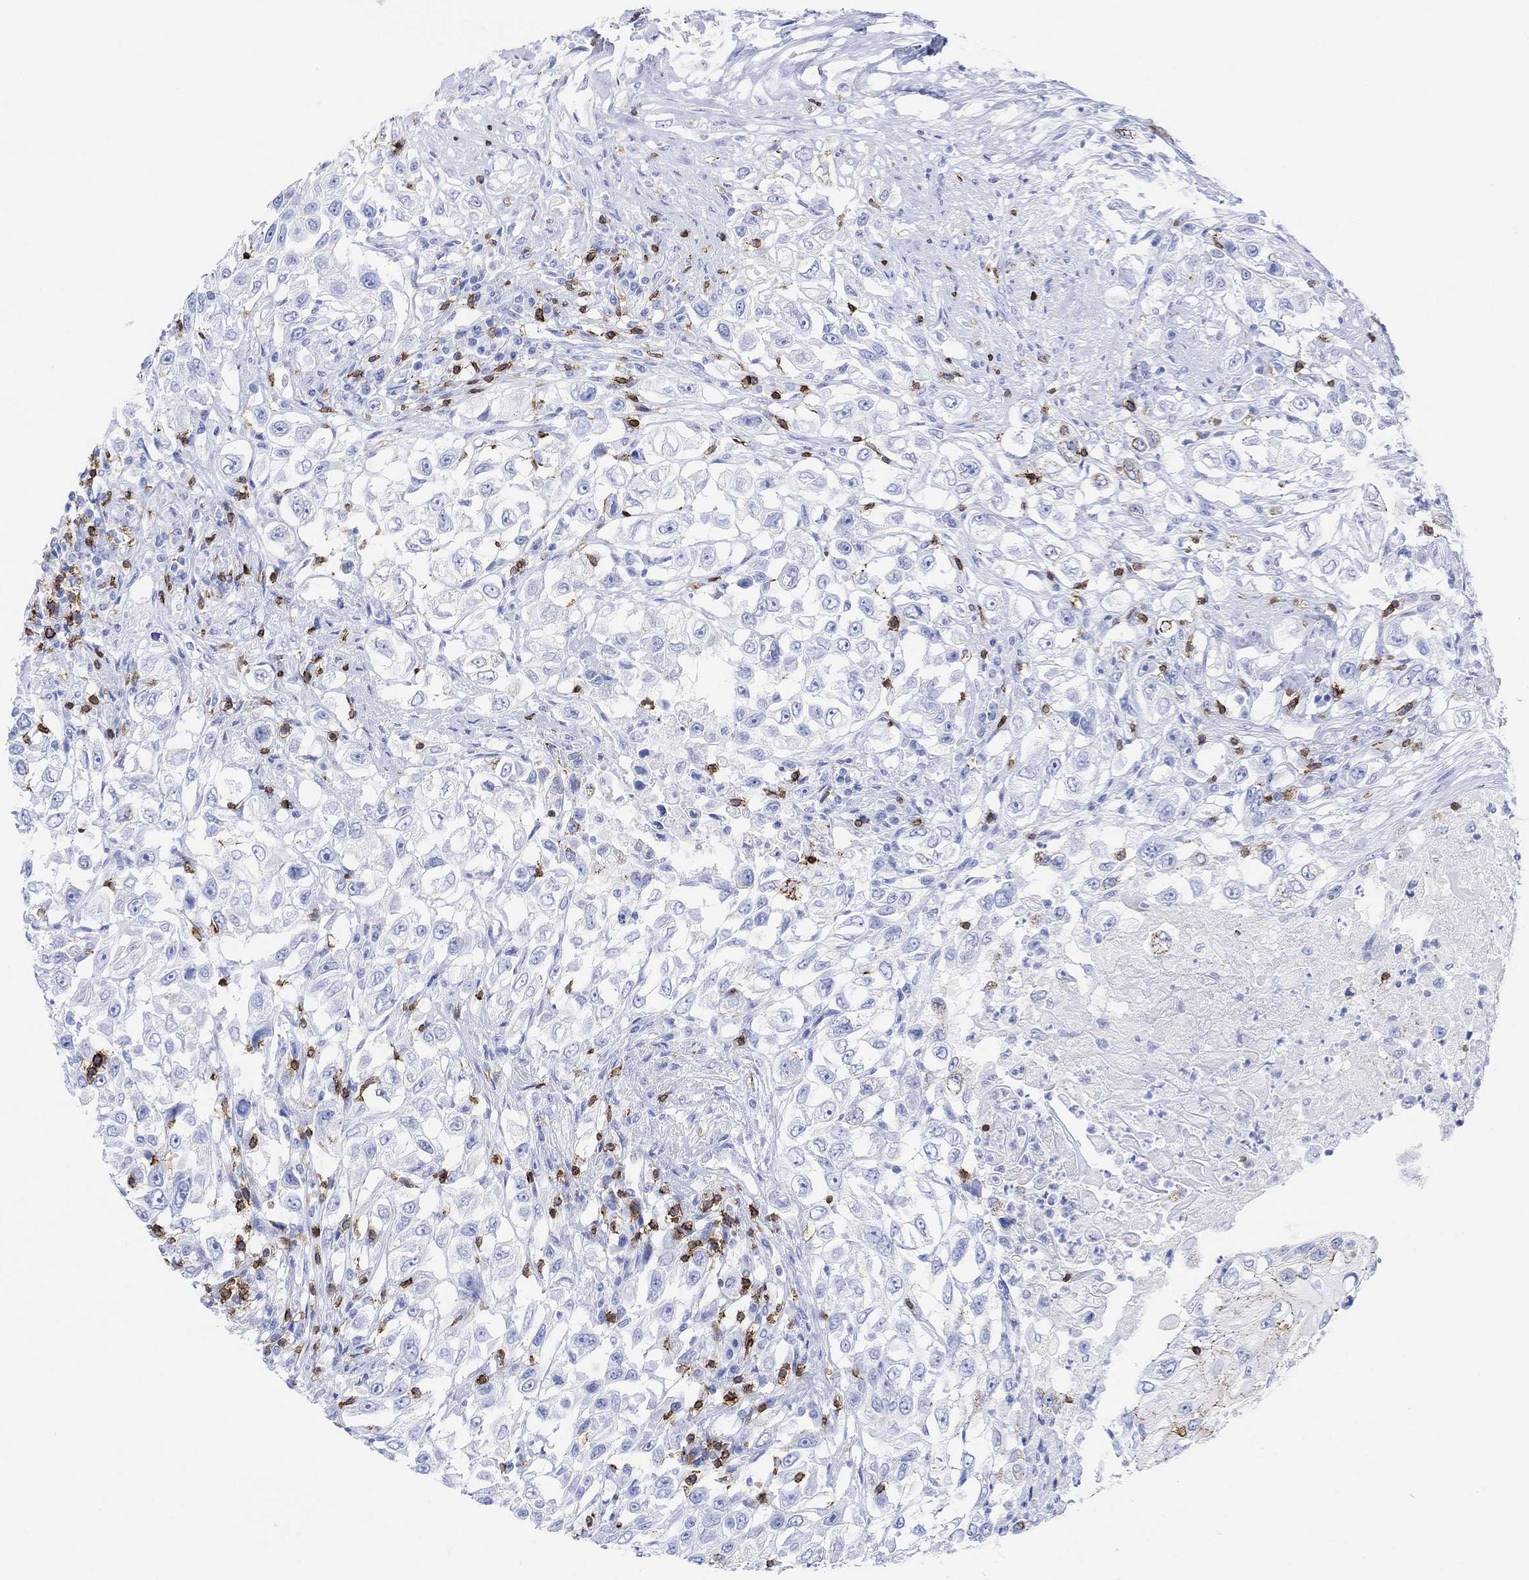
{"staining": {"intensity": "negative", "quantity": "none", "location": "none"}, "tissue": "urothelial cancer", "cell_type": "Tumor cells", "image_type": "cancer", "snomed": [{"axis": "morphology", "description": "Urothelial carcinoma, High grade"}, {"axis": "topography", "description": "Urinary bladder"}], "caption": "Protein analysis of urothelial carcinoma (high-grade) exhibits no significant expression in tumor cells.", "gene": "GPR65", "patient": {"sex": "female", "age": 56}}